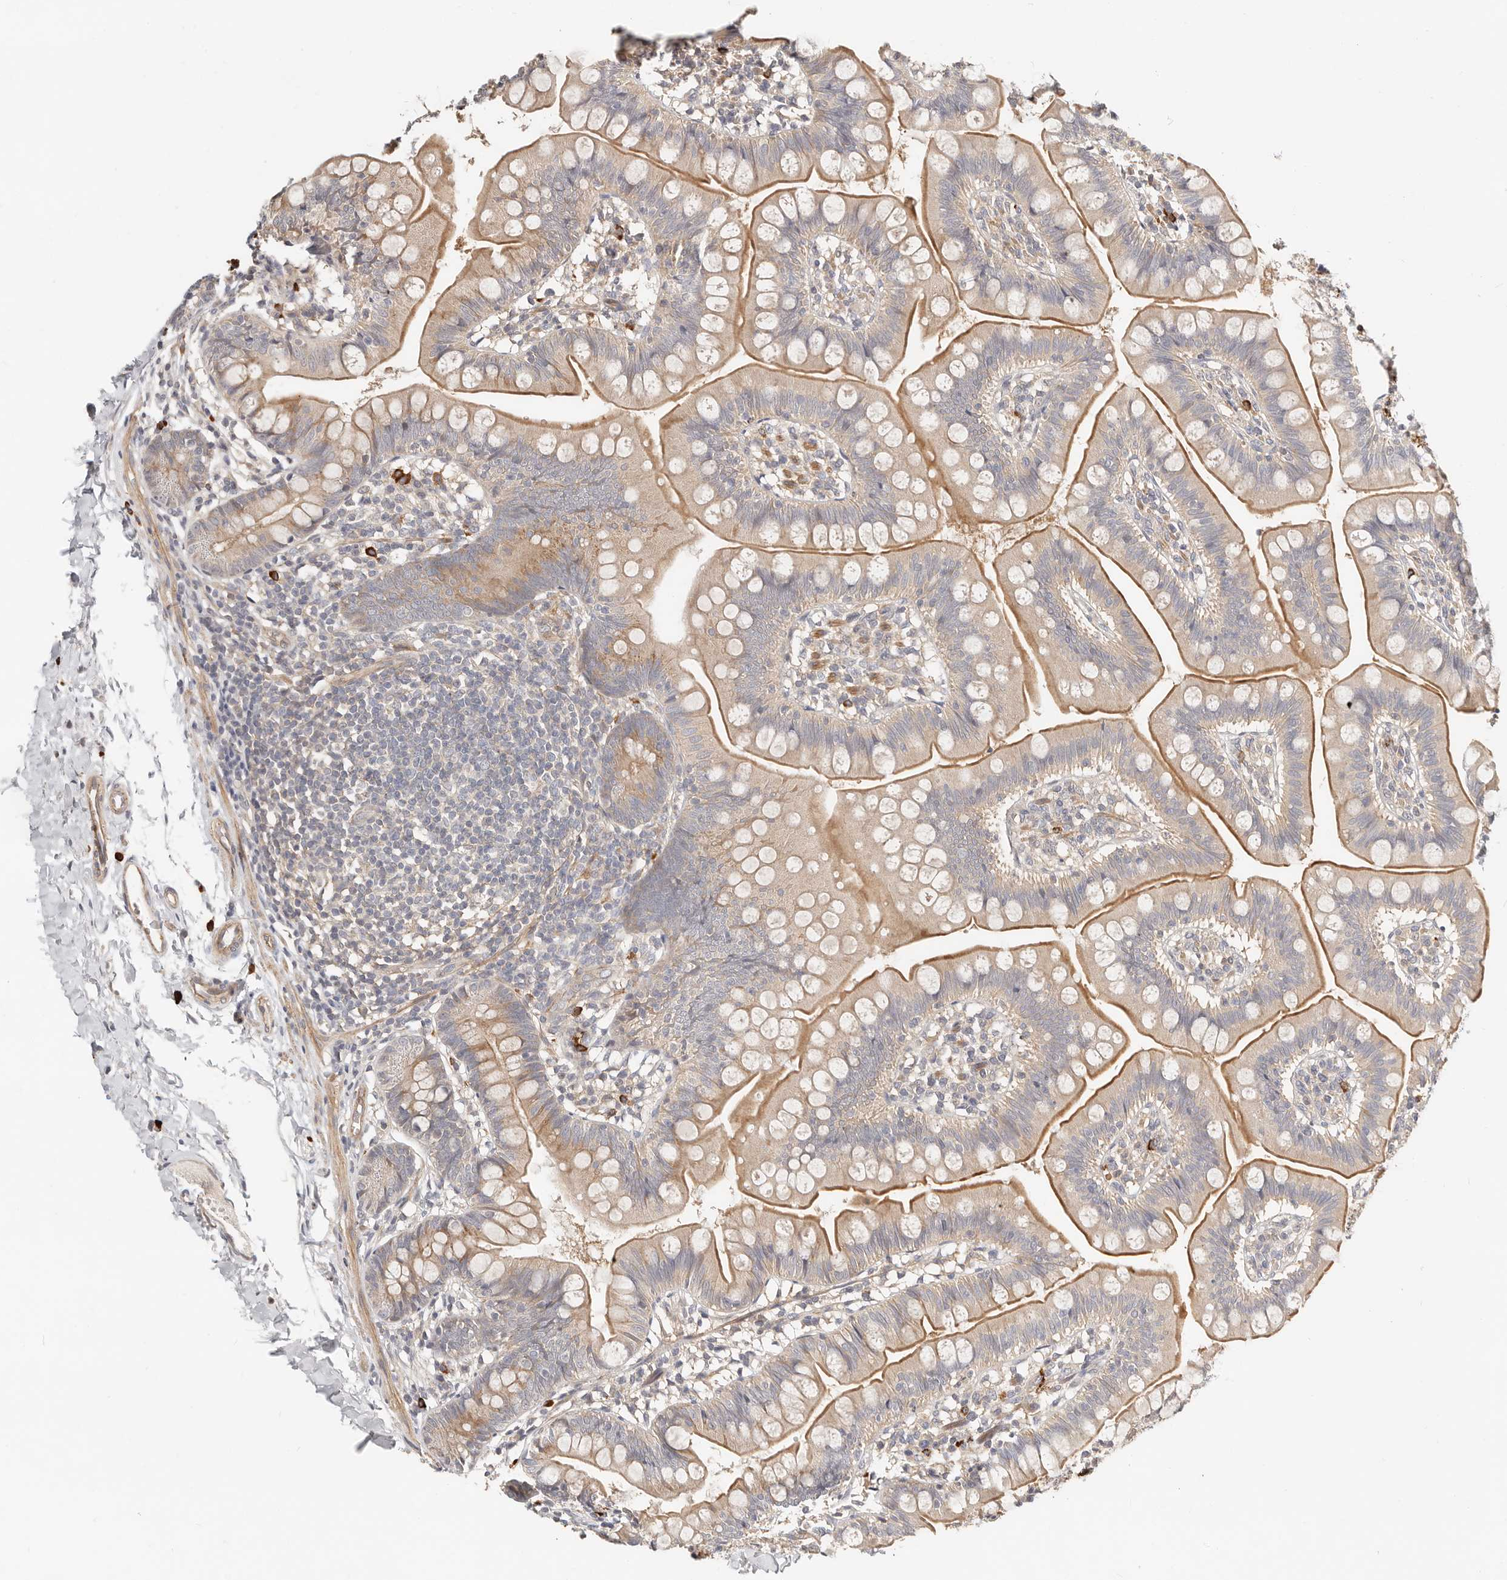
{"staining": {"intensity": "moderate", "quantity": "25%-75%", "location": "cytoplasmic/membranous"}, "tissue": "small intestine", "cell_type": "Glandular cells", "image_type": "normal", "snomed": [{"axis": "morphology", "description": "Normal tissue, NOS"}, {"axis": "topography", "description": "Small intestine"}], "caption": "Immunohistochemistry (IHC) image of normal small intestine: small intestine stained using immunohistochemistry (IHC) demonstrates medium levels of moderate protein expression localized specifically in the cytoplasmic/membranous of glandular cells, appearing as a cytoplasmic/membranous brown color.", "gene": "ZRANB1", "patient": {"sex": "male", "age": 7}}